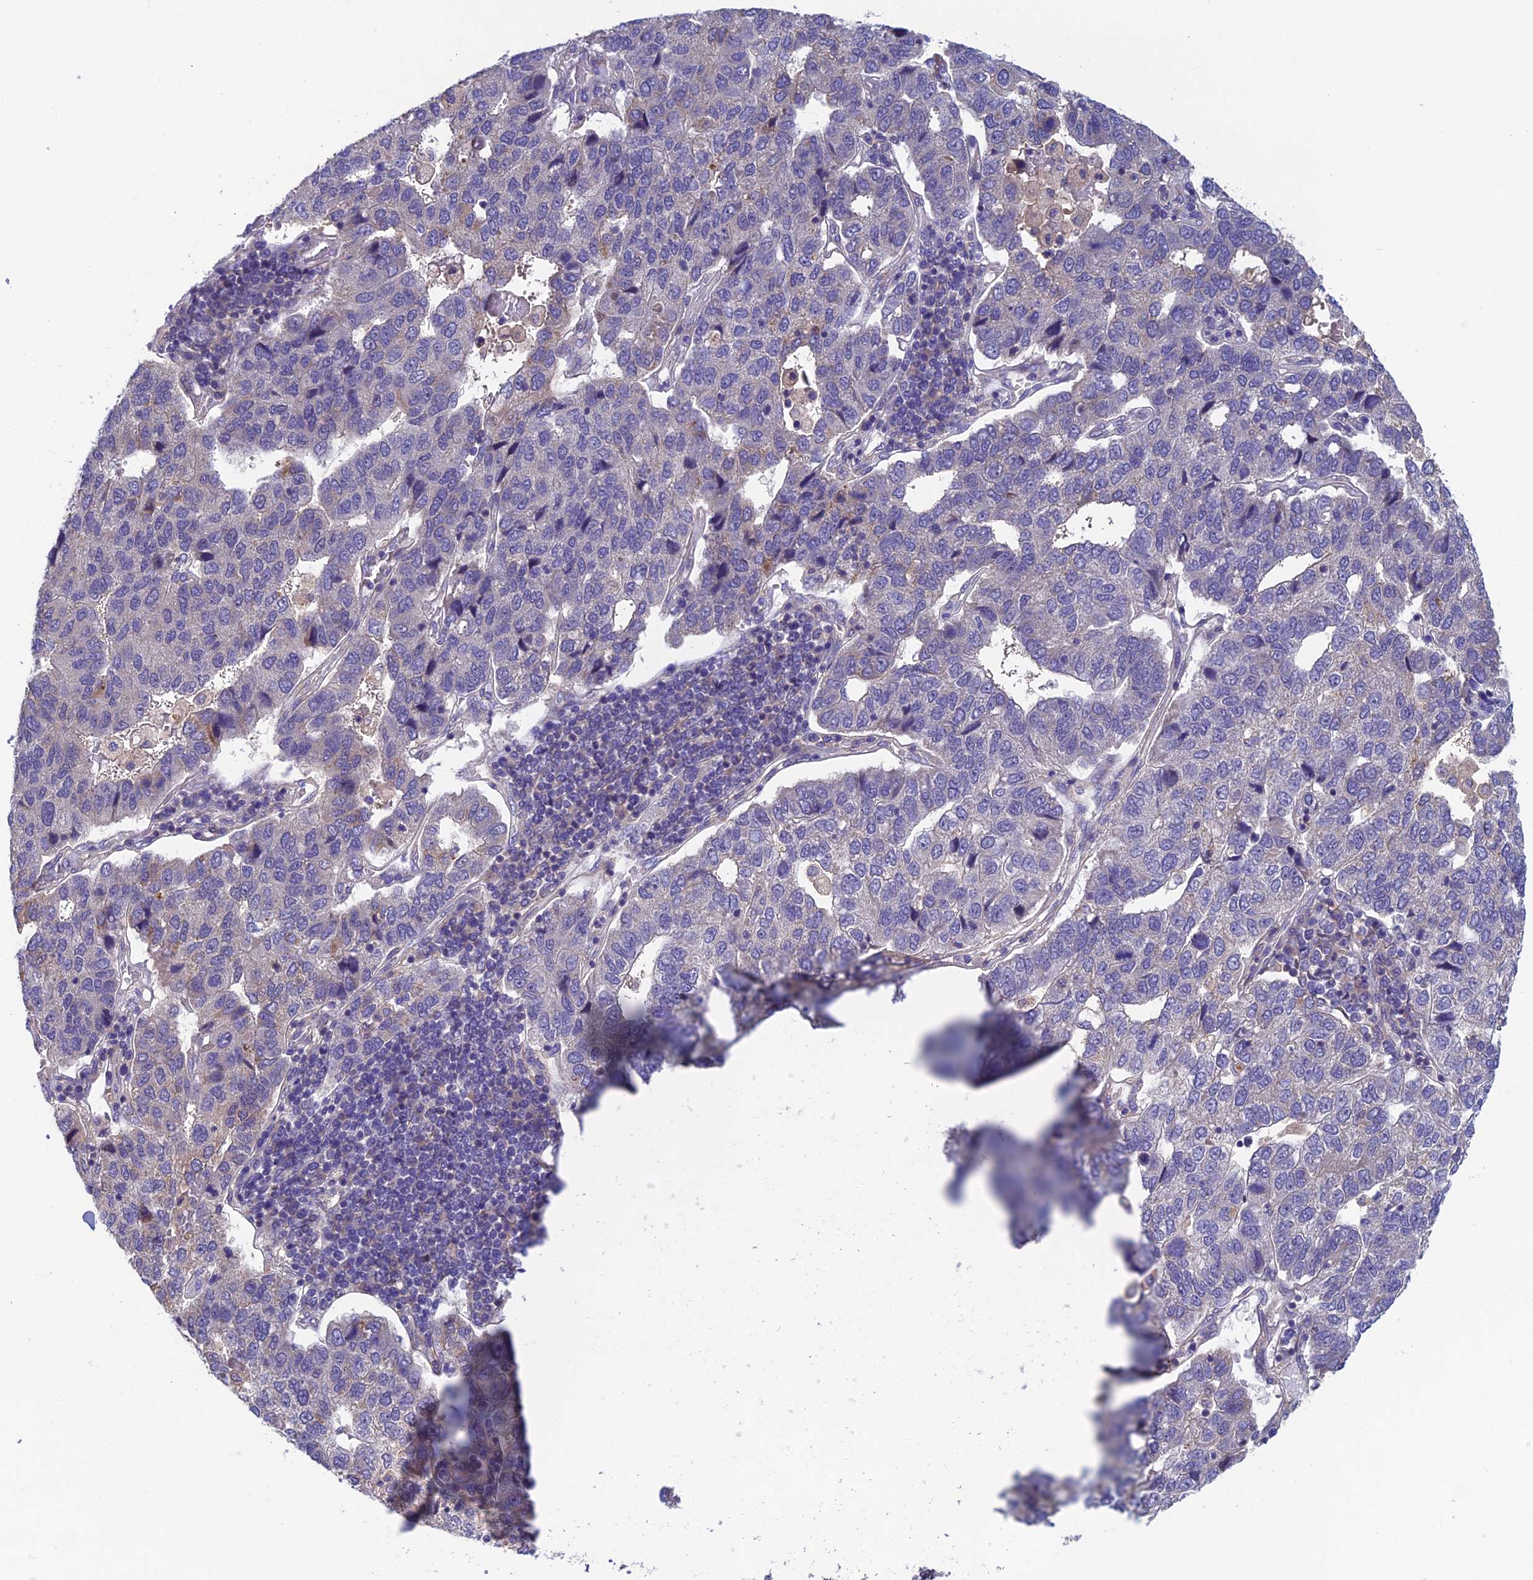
{"staining": {"intensity": "negative", "quantity": "none", "location": "none"}, "tissue": "pancreatic cancer", "cell_type": "Tumor cells", "image_type": "cancer", "snomed": [{"axis": "morphology", "description": "Adenocarcinoma, NOS"}, {"axis": "topography", "description": "Pancreas"}], "caption": "Immunohistochemistry of pancreatic adenocarcinoma exhibits no positivity in tumor cells. (Stains: DAB immunohistochemistry (IHC) with hematoxylin counter stain, Microscopy: brightfield microscopy at high magnification).", "gene": "HECA", "patient": {"sex": "female", "age": 61}}